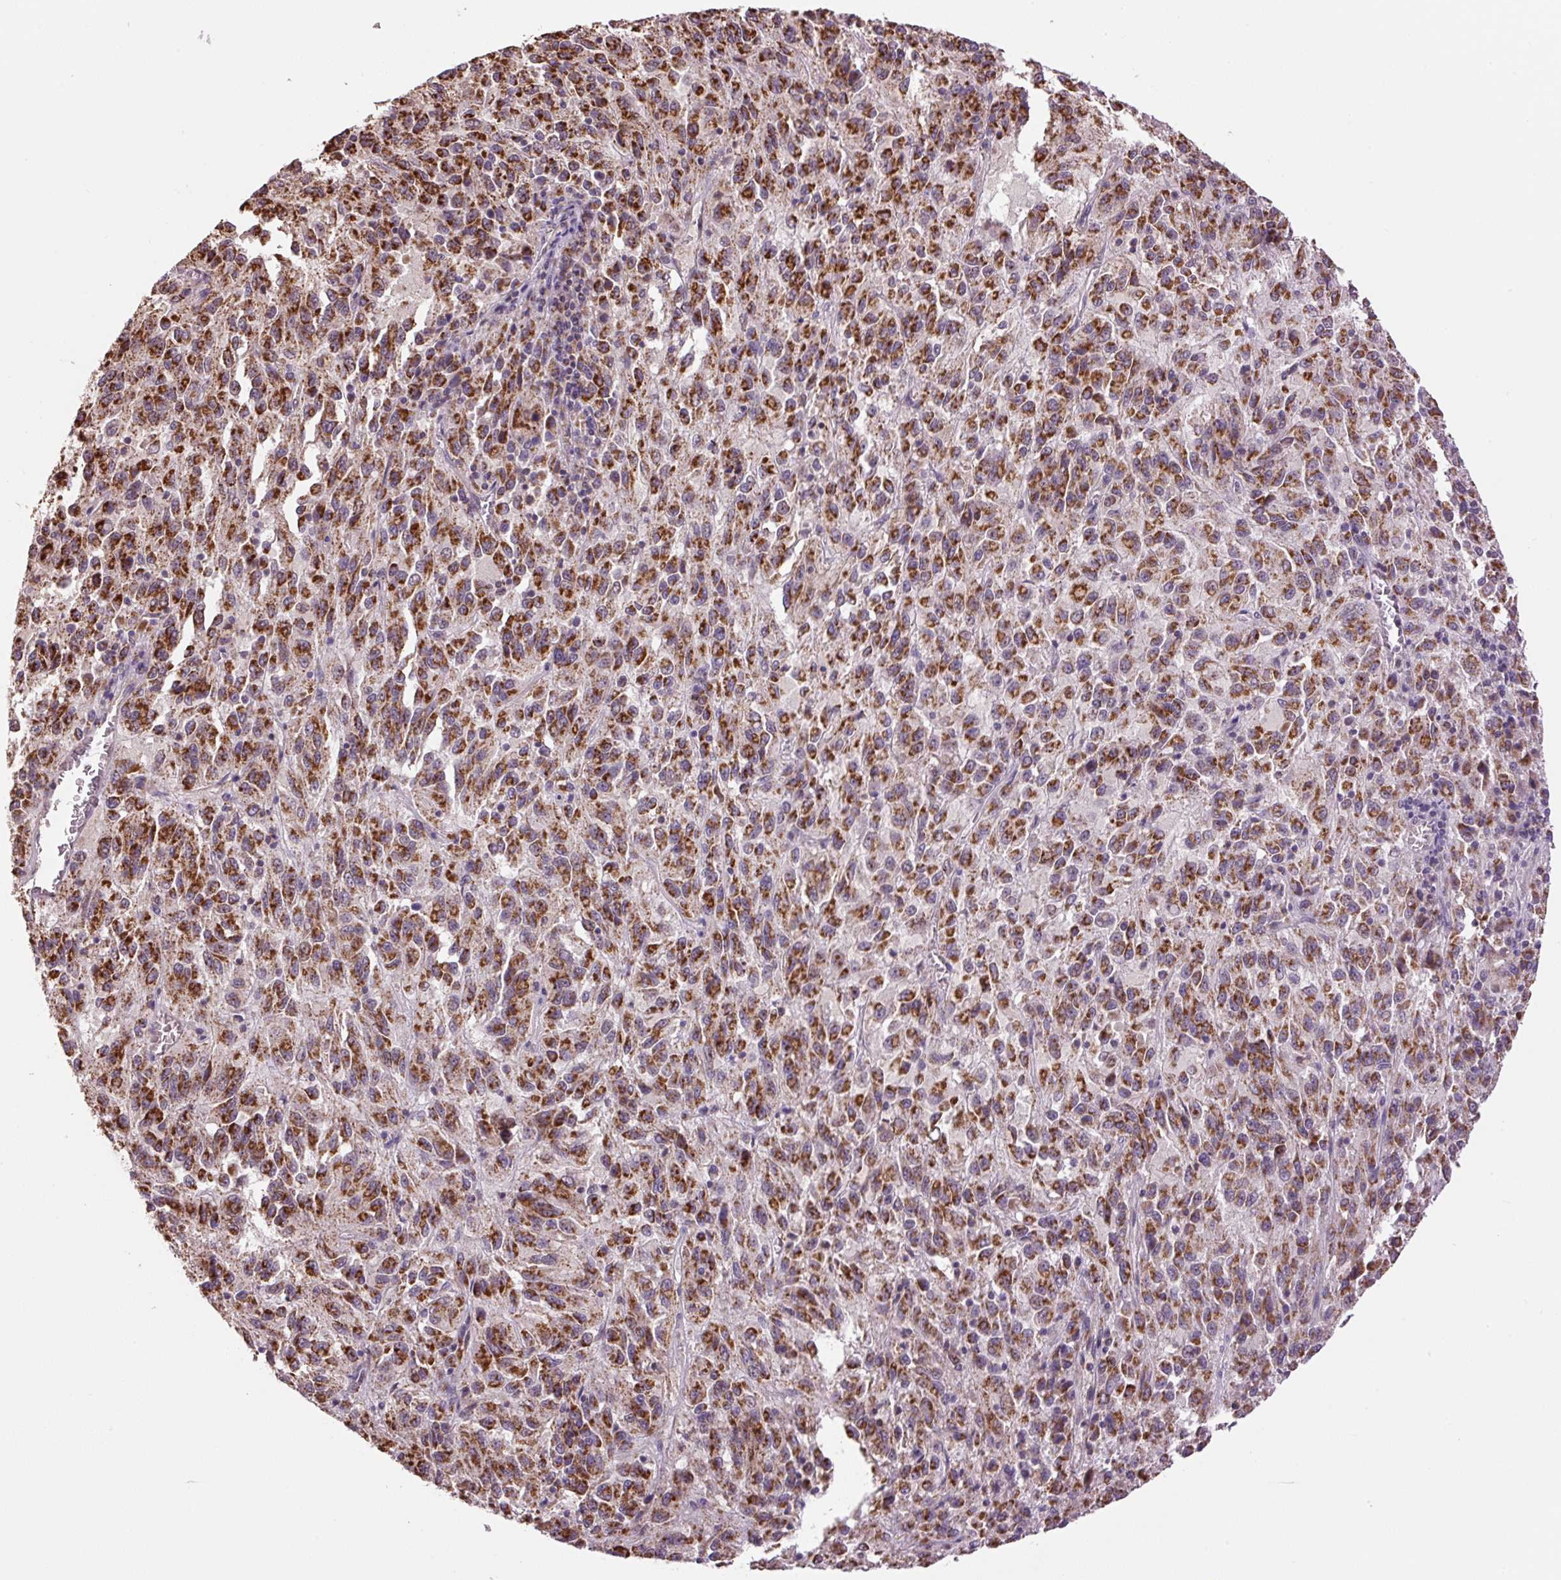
{"staining": {"intensity": "strong", "quantity": ">75%", "location": "cytoplasmic/membranous"}, "tissue": "melanoma", "cell_type": "Tumor cells", "image_type": "cancer", "snomed": [{"axis": "morphology", "description": "Malignant melanoma, Metastatic site"}, {"axis": "topography", "description": "Lung"}], "caption": "This is an image of immunohistochemistry staining of melanoma, which shows strong staining in the cytoplasmic/membranous of tumor cells.", "gene": "SGF29", "patient": {"sex": "male", "age": 64}}